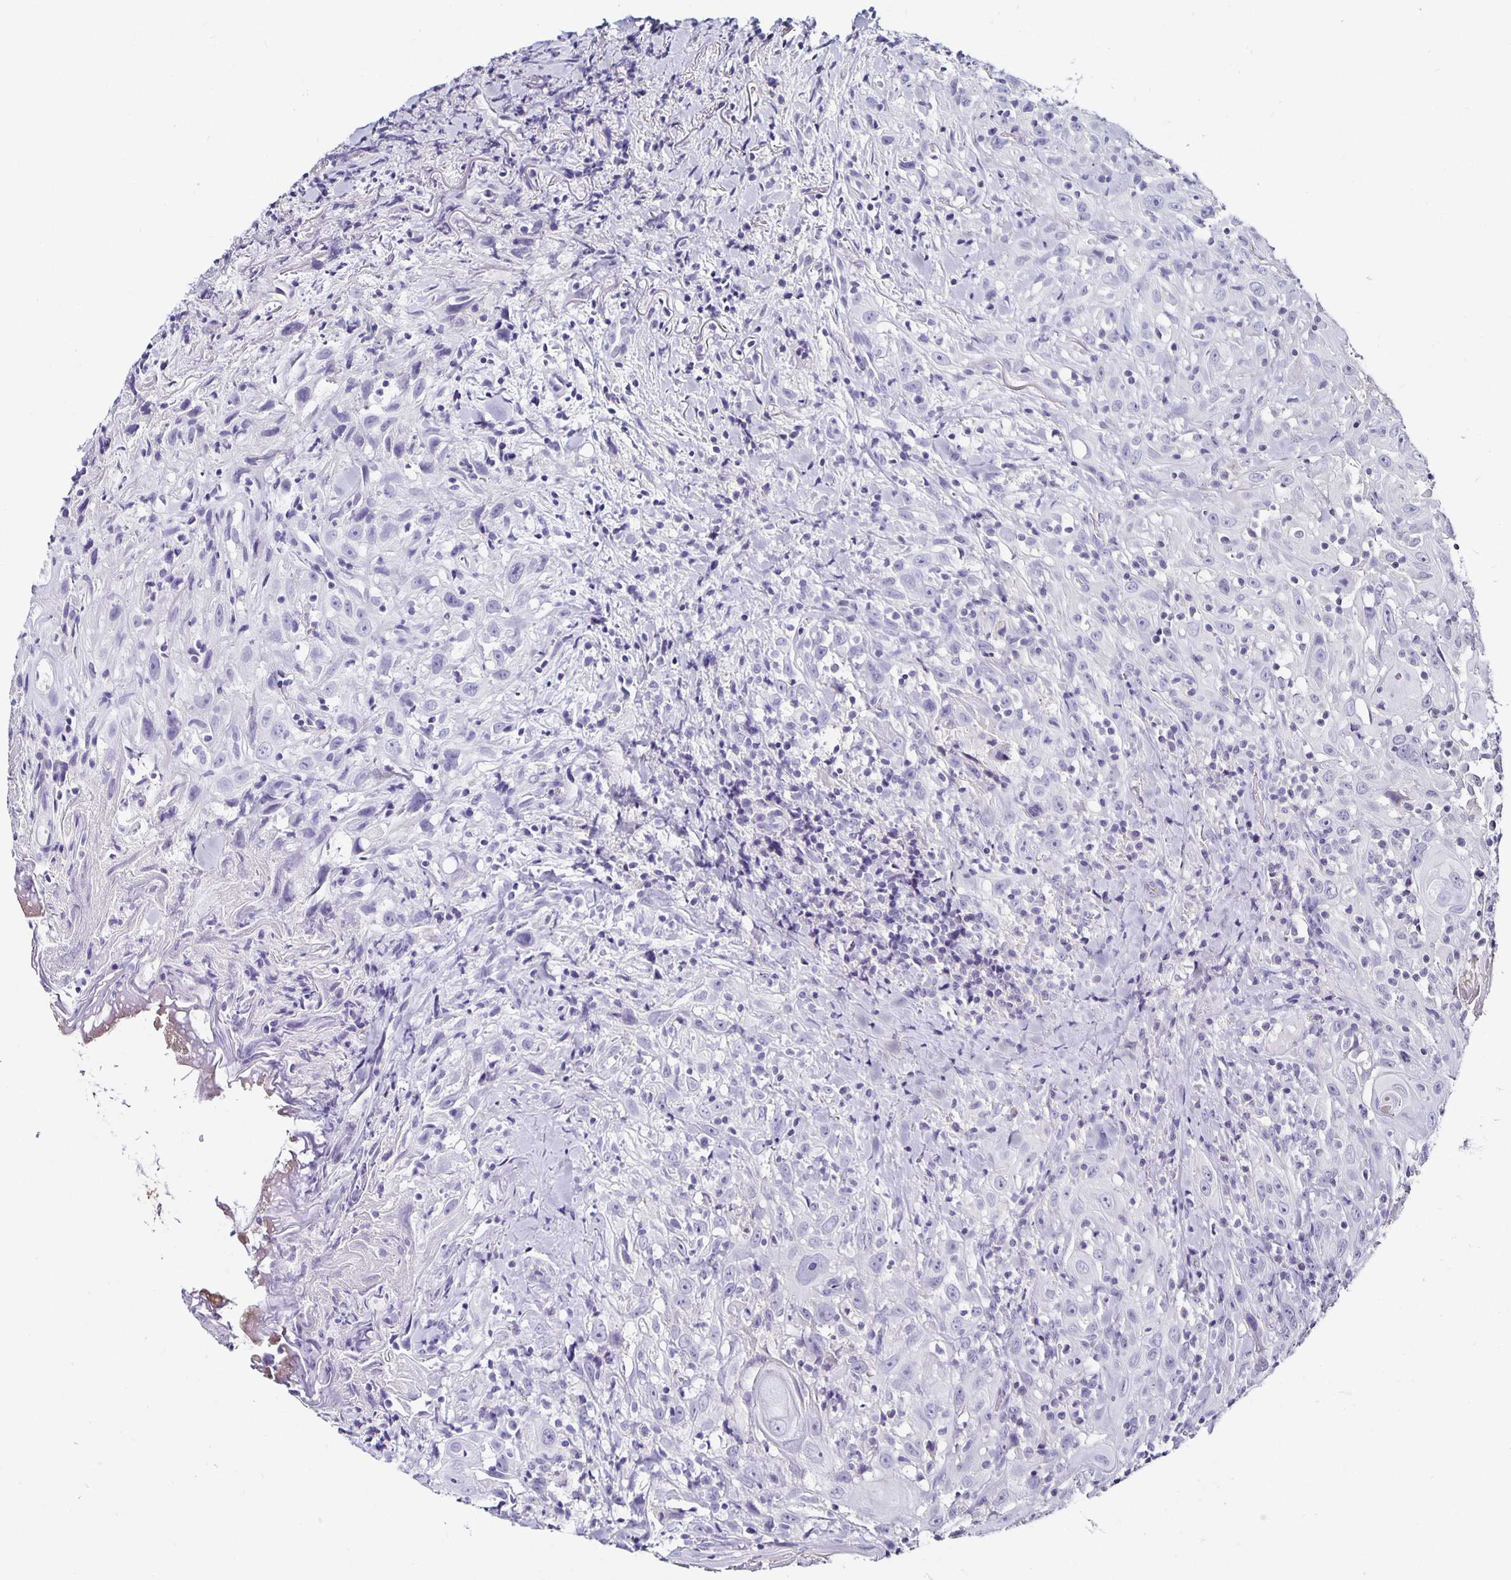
{"staining": {"intensity": "negative", "quantity": "none", "location": "none"}, "tissue": "head and neck cancer", "cell_type": "Tumor cells", "image_type": "cancer", "snomed": [{"axis": "morphology", "description": "Squamous cell carcinoma, NOS"}, {"axis": "topography", "description": "Head-Neck"}], "caption": "This image is of squamous cell carcinoma (head and neck) stained with IHC to label a protein in brown with the nuclei are counter-stained blue. There is no positivity in tumor cells.", "gene": "TTR", "patient": {"sex": "female", "age": 95}}